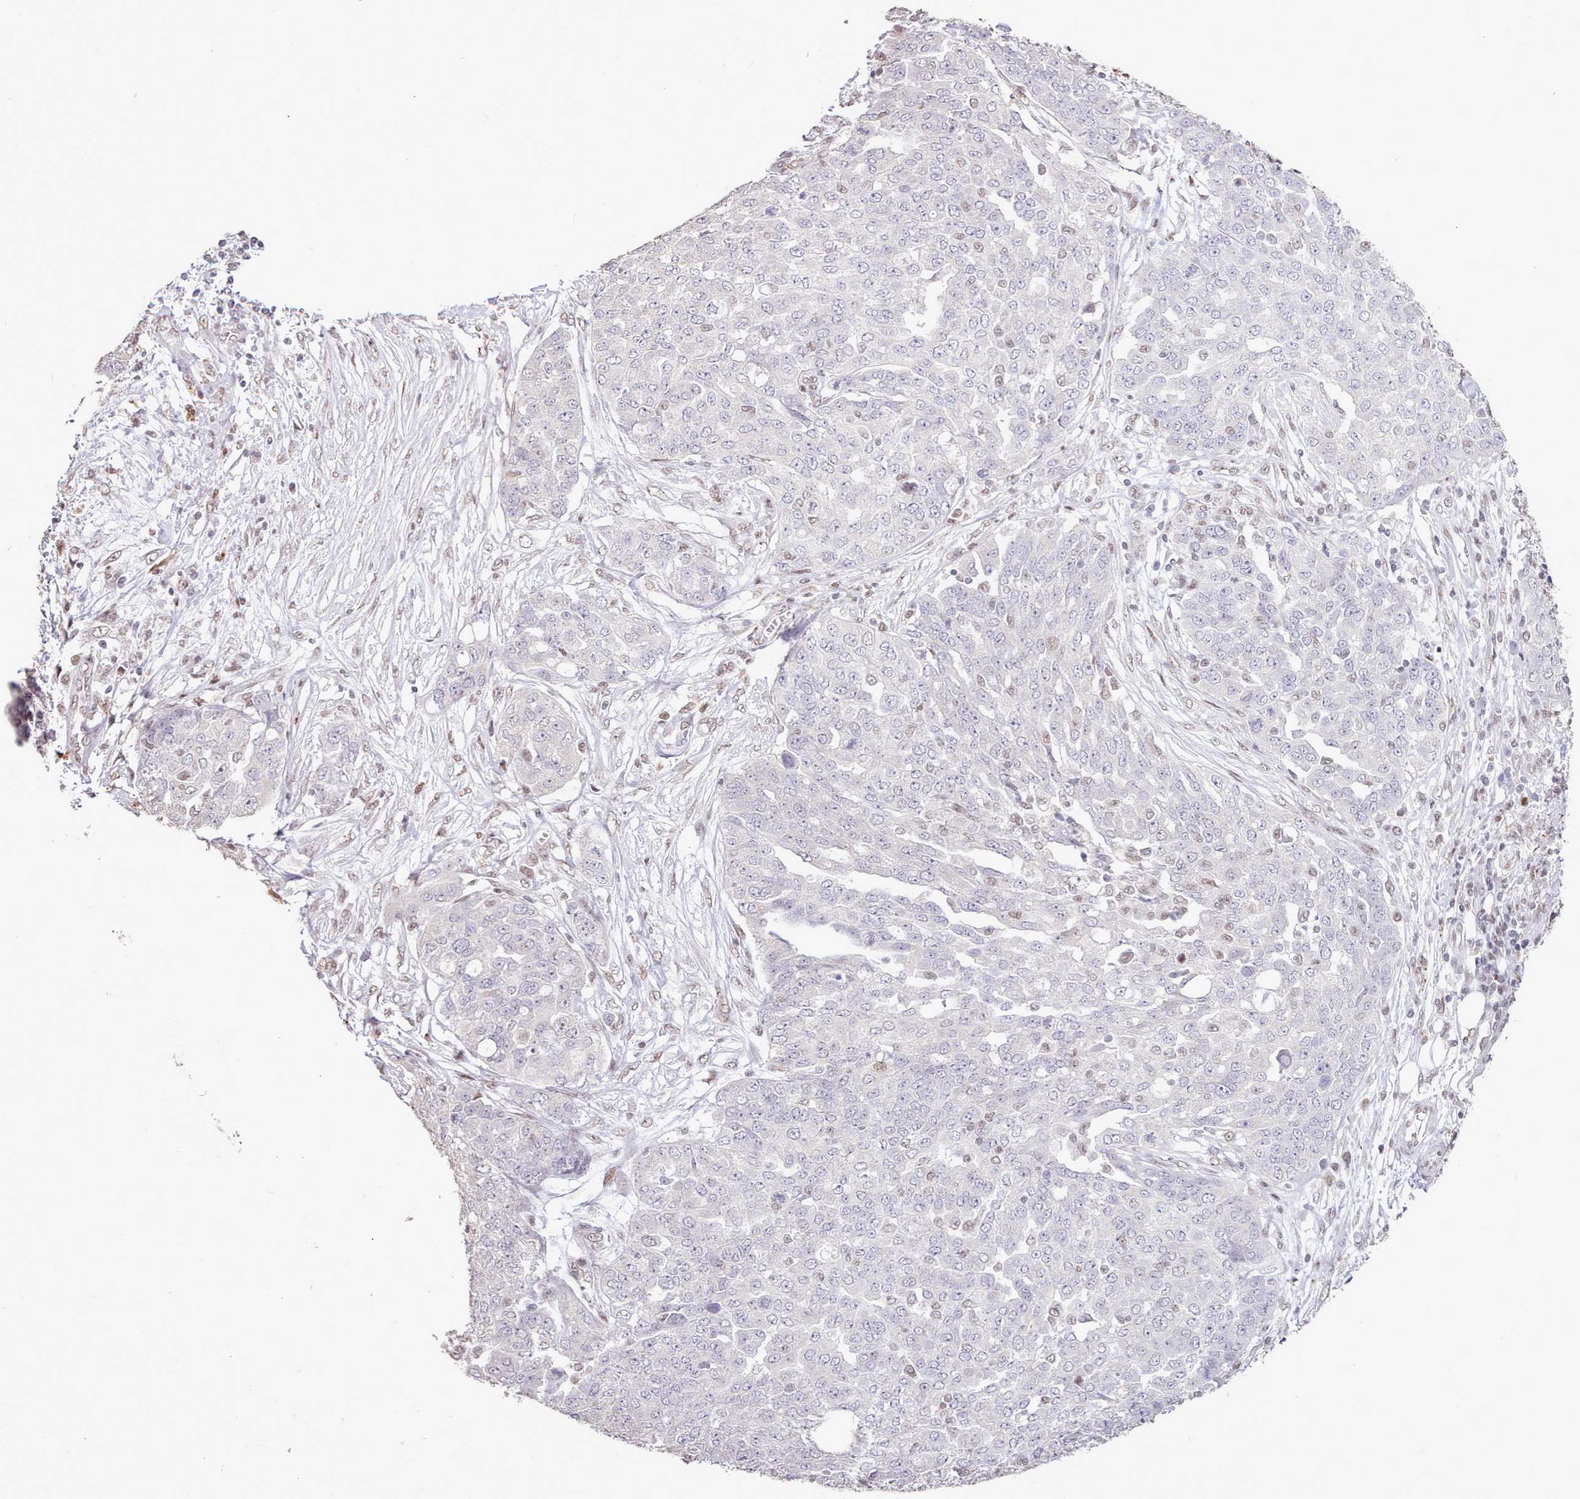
{"staining": {"intensity": "negative", "quantity": "none", "location": "none"}, "tissue": "ovarian cancer", "cell_type": "Tumor cells", "image_type": "cancer", "snomed": [{"axis": "morphology", "description": "Cystadenocarcinoma, serous, NOS"}, {"axis": "topography", "description": "Soft tissue"}, {"axis": "topography", "description": "Ovary"}], "caption": "Serous cystadenocarcinoma (ovarian) was stained to show a protein in brown. There is no significant positivity in tumor cells. (DAB (3,3'-diaminobenzidine) IHC with hematoxylin counter stain).", "gene": "TAF15", "patient": {"sex": "female", "age": 57}}